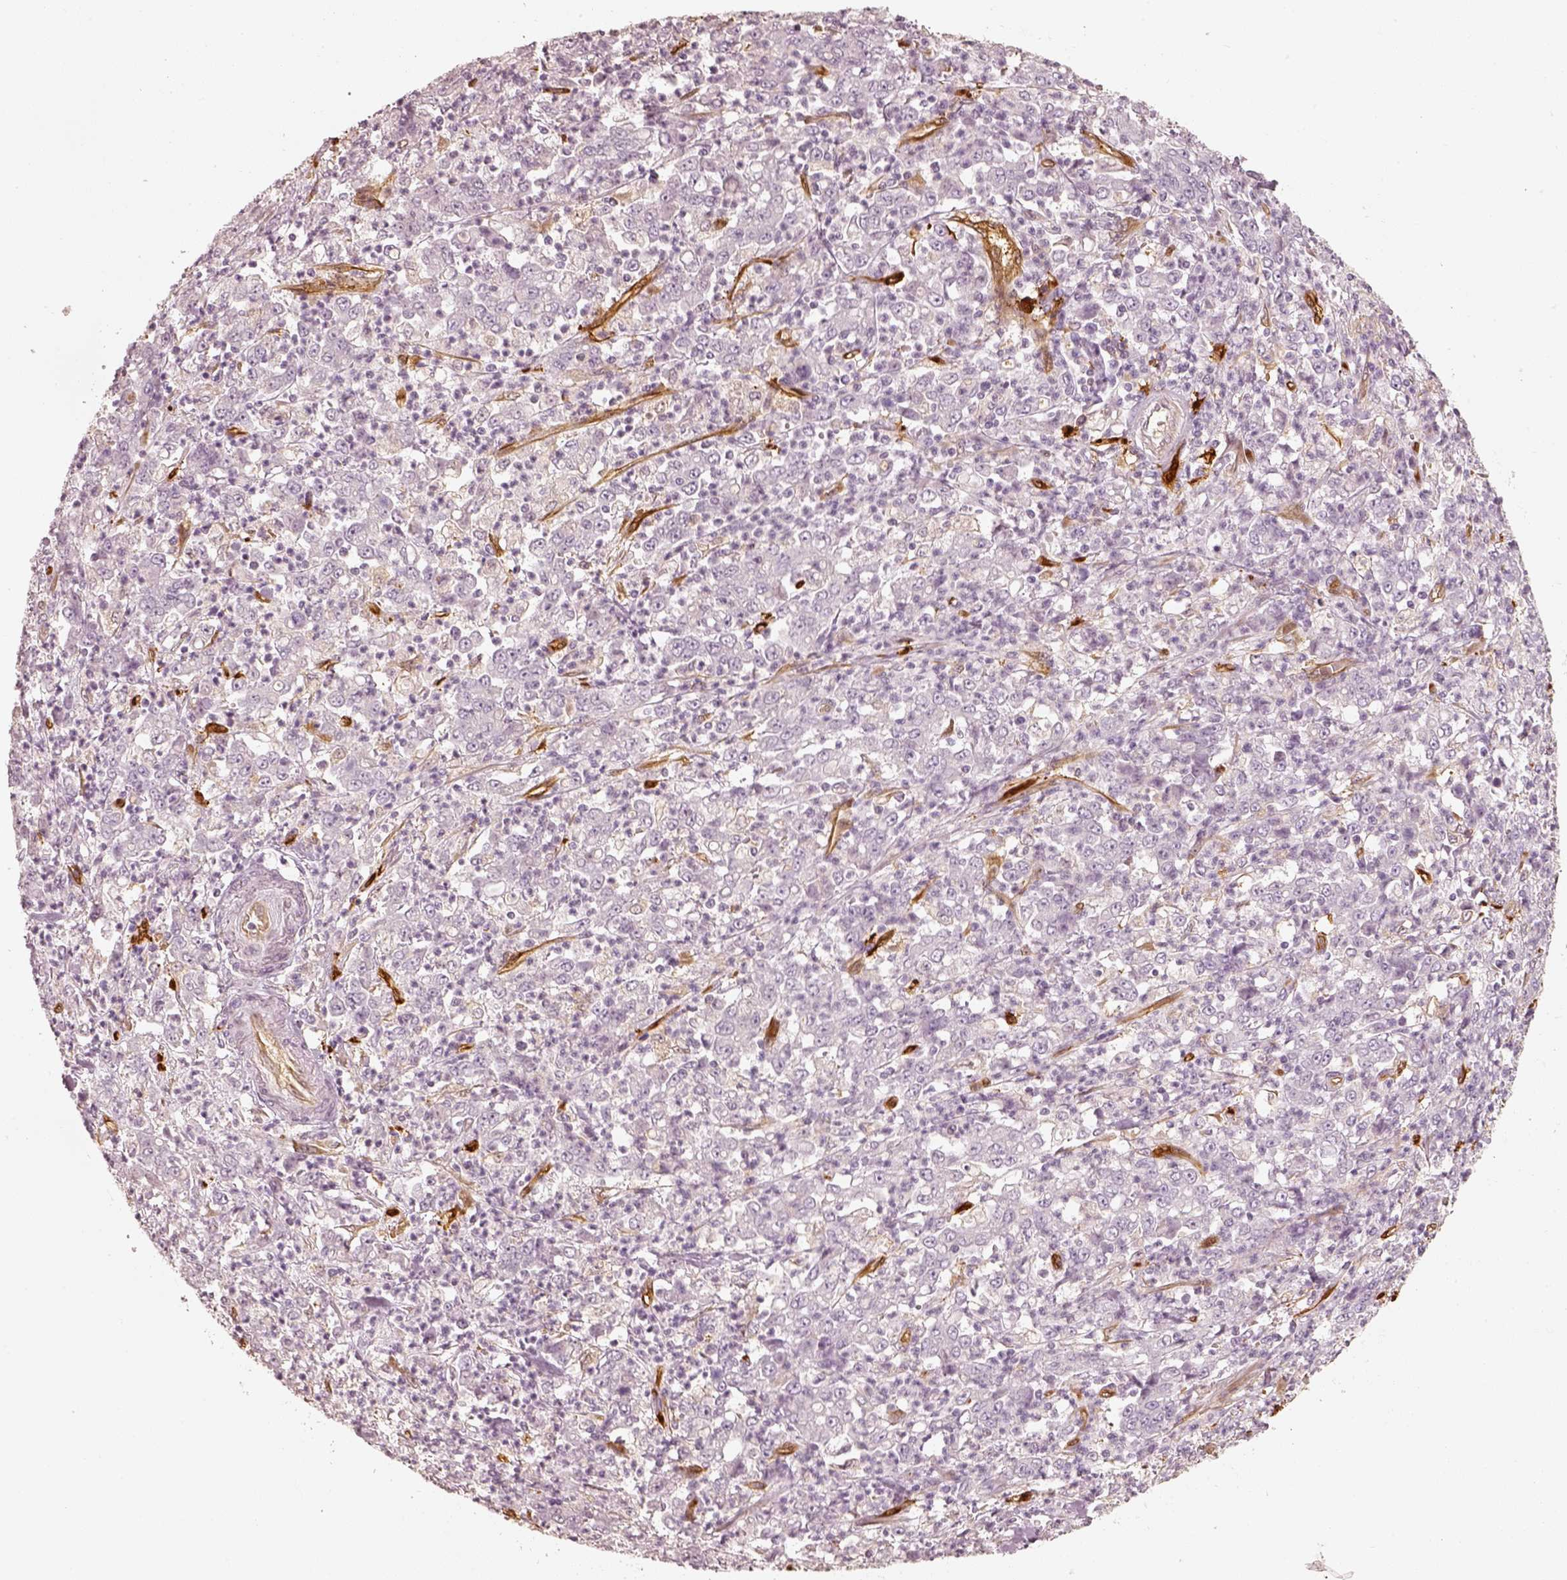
{"staining": {"intensity": "negative", "quantity": "none", "location": "none"}, "tissue": "stomach cancer", "cell_type": "Tumor cells", "image_type": "cancer", "snomed": [{"axis": "morphology", "description": "Adenocarcinoma, NOS"}, {"axis": "topography", "description": "Stomach, lower"}], "caption": "This is an immunohistochemistry (IHC) histopathology image of stomach cancer (adenocarcinoma). There is no staining in tumor cells.", "gene": "FSCN1", "patient": {"sex": "female", "age": 71}}